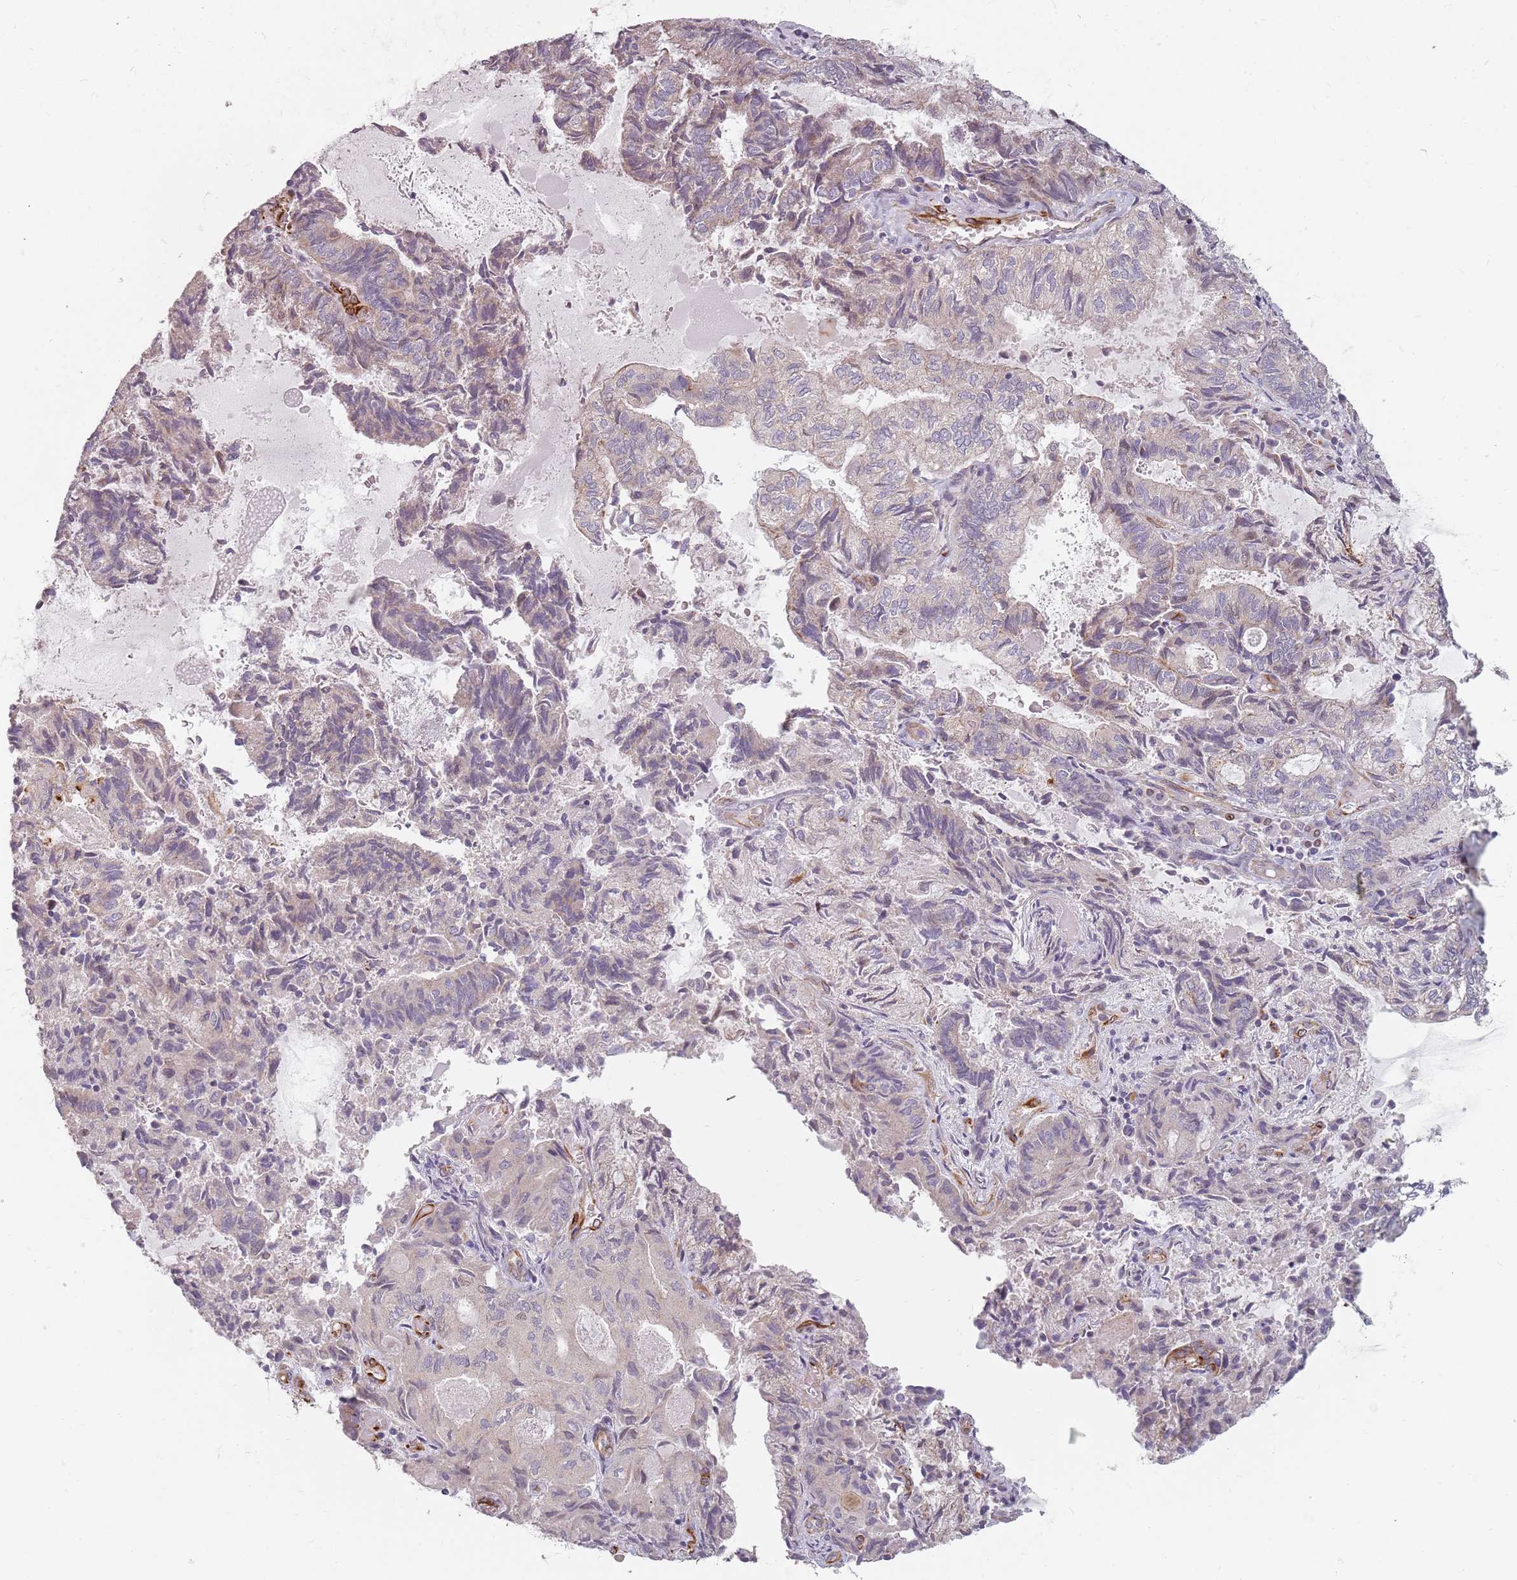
{"staining": {"intensity": "weak", "quantity": "<25%", "location": "cytoplasmic/membranous"}, "tissue": "endometrial cancer", "cell_type": "Tumor cells", "image_type": "cancer", "snomed": [{"axis": "morphology", "description": "Adenocarcinoma, NOS"}, {"axis": "topography", "description": "Endometrium"}], "caption": "DAB immunohistochemical staining of endometrial cancer (adenocarcinoma) displays no significant staining in tumor cells.", "gene": "GAS2L3", "patient": {"sex": "female", "age": 80}}